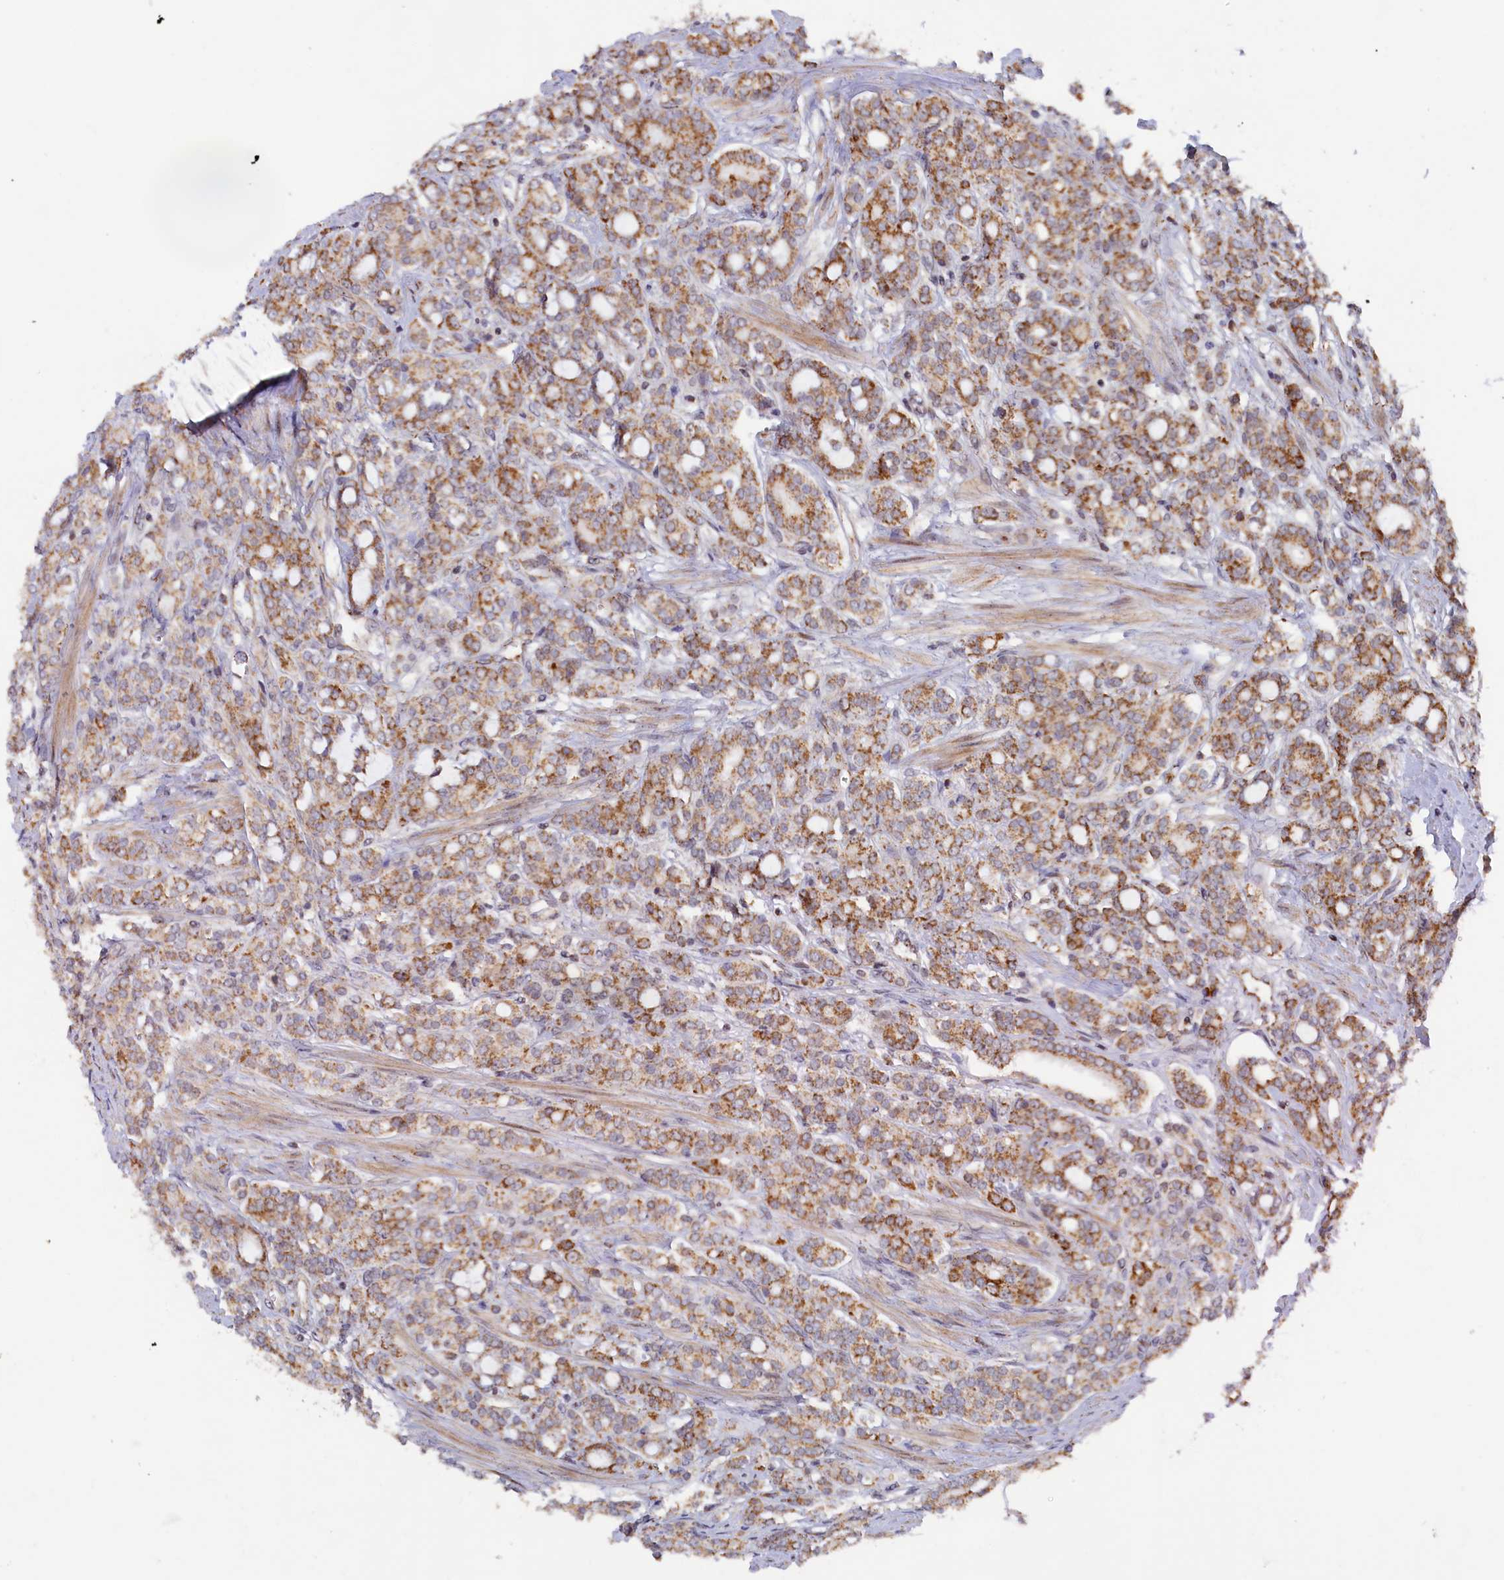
{"staining": {"intensity": "strong", "quantity": "25%-75%", "location": "cytoplasmic/membranous"}, "tissue": "prostate cancer", "cell_type": "Tumor cells", "image_type": "cancer", "snomed": [{"axis": "morphology", "description": "Adenocarcinoma, High grade"}, {"axis": "topography", "description": "Prostate"}], "caption": "Adenocarcinoma (high-grade) (prostate) stained with a brown dye shows strong cytoplasmic/membranous positive staining in about 25%-75% of tumor cells.", "gene": "DUS3L", "patient": {"sex": "male", "age": 62}}